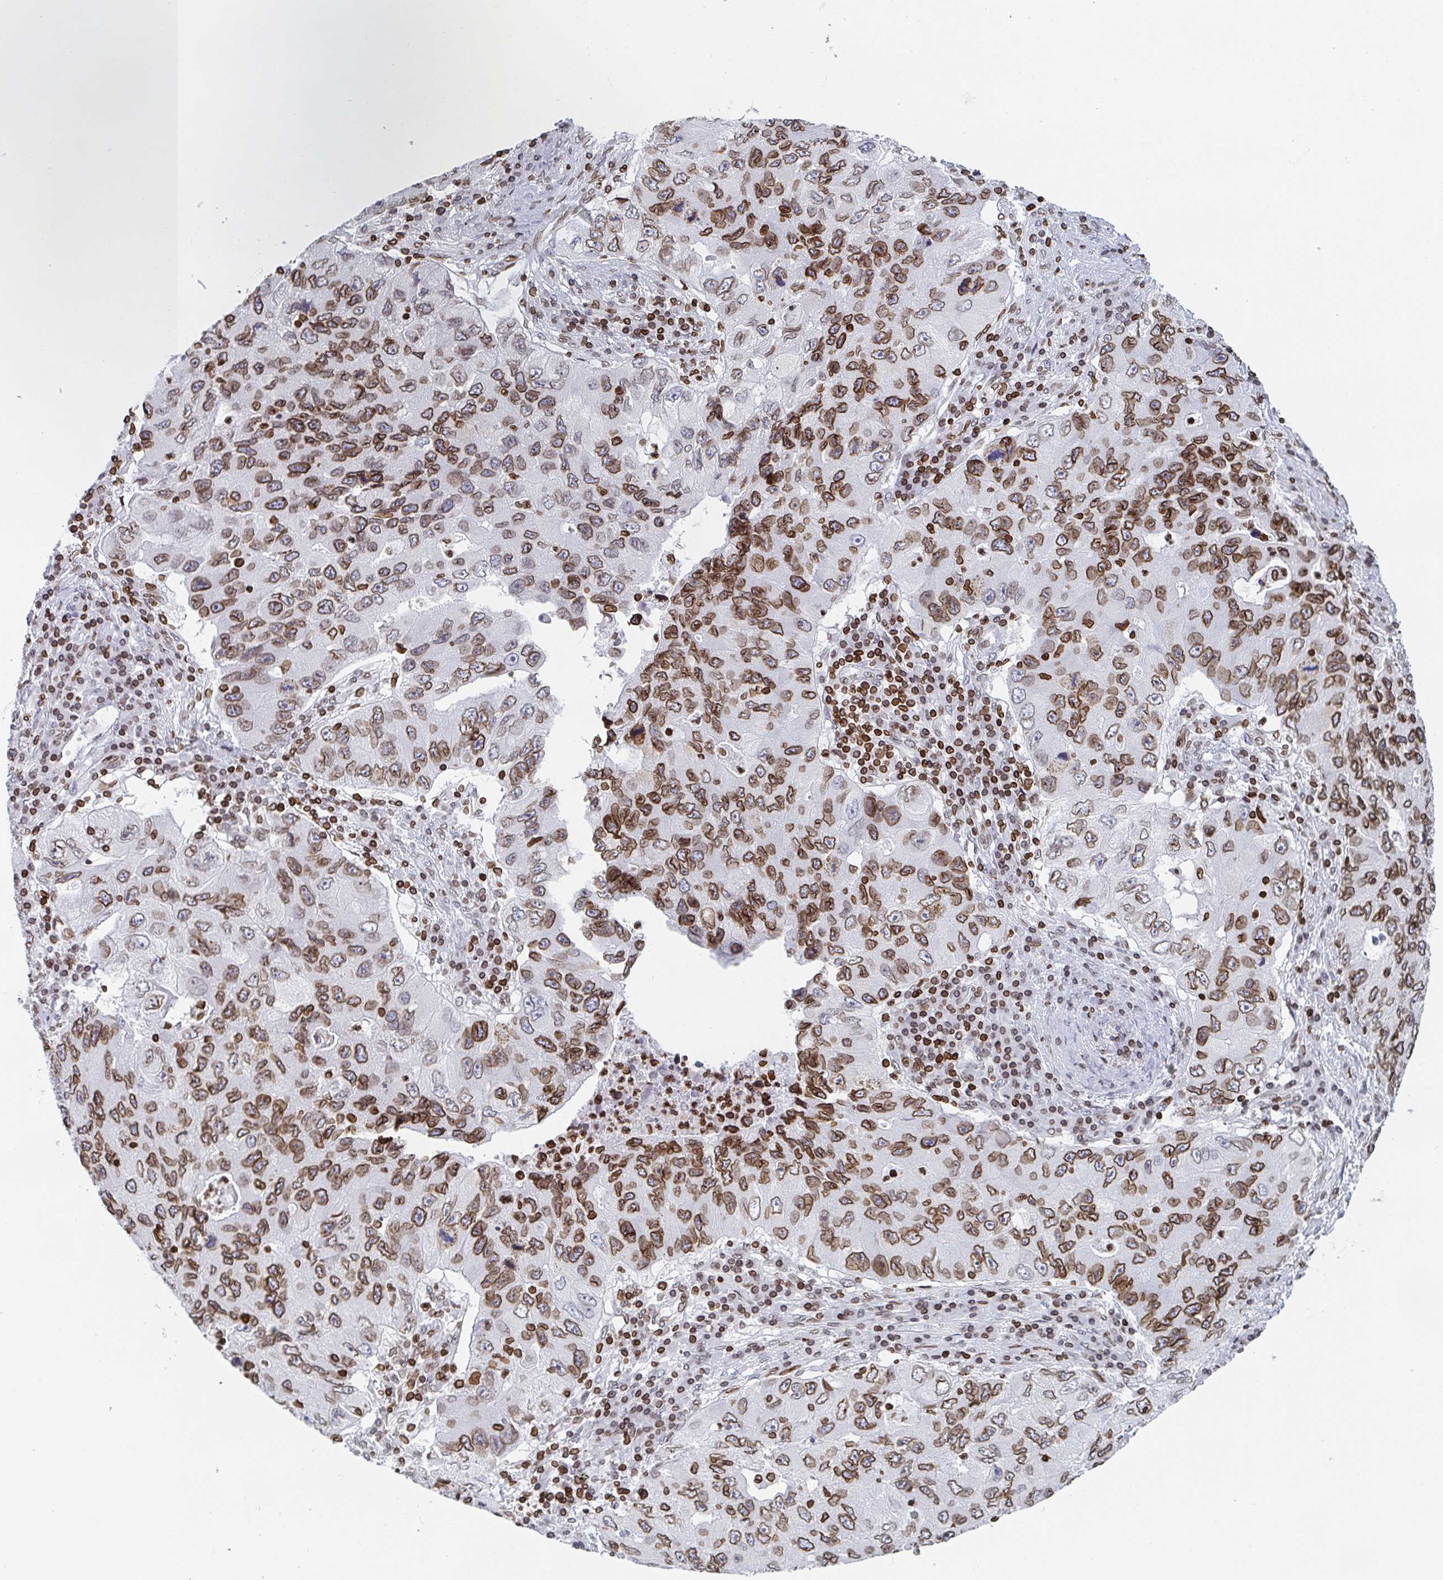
{"staining": {"intensity": "moderate", "quantity": ">75%", "location": "cytoplasmic/membranous,nuclear"}, "tissue": "lung cancer", "cell_type": "Tumor cells", "image_type": "cancer", "snomed": [{"axis": "morphology", "description": "Adenocarcinoma, NOS"}, {"axis": "morphology", "description": "Adenocarcinoma, metastatic, NOS"}, {"axis": "topography", "description": "Lymph node"}, {"axis": "topography", "description": "Lung"}], "caption": "Lung cancer tissue demonstrates moderate cytoplasmic/membranous and nuclear staining in approximately >75% of tumor cells, visualized by immunohistochemistry.", "gene": "BTBD7", "patient": {"sex": "female", "age": 54}}